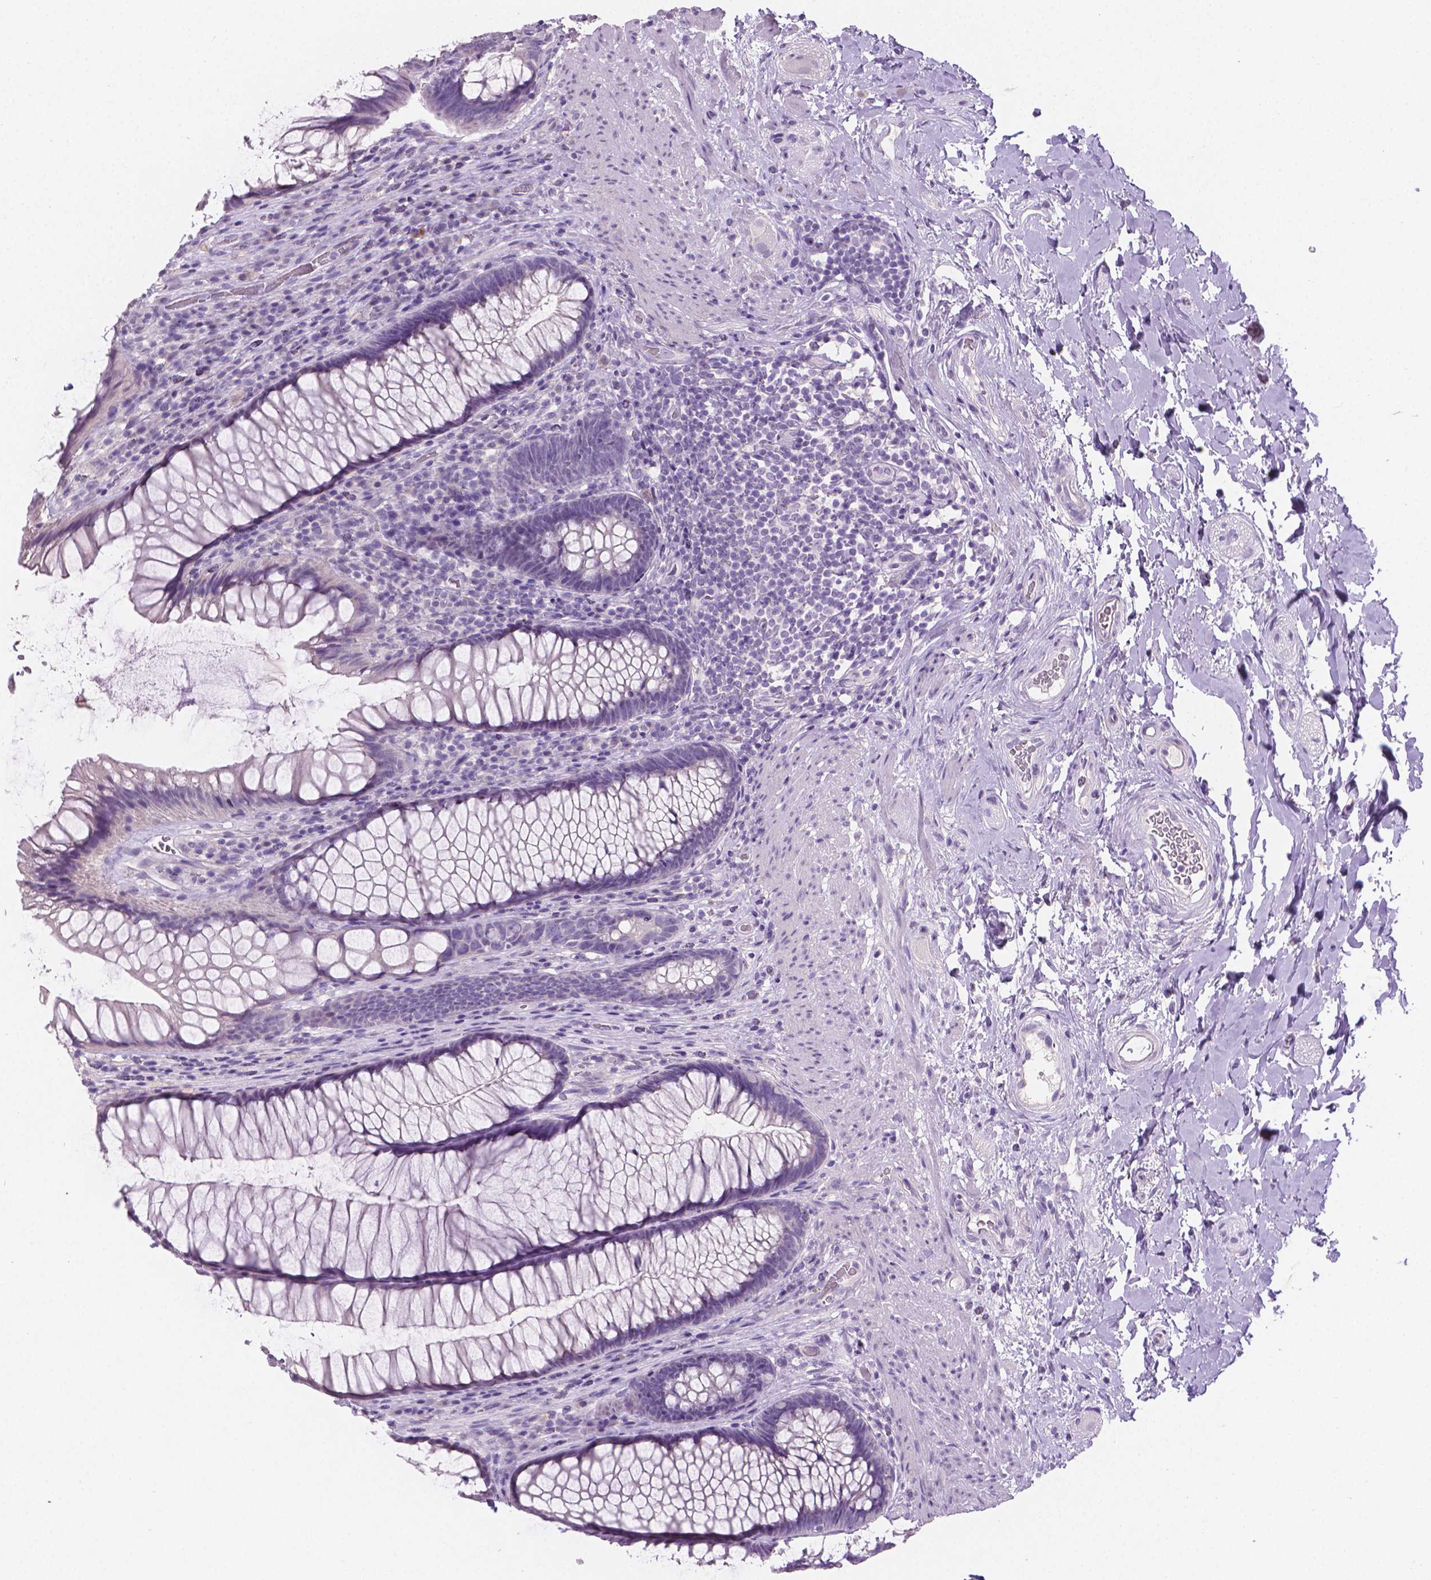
{"staining": {"intensity": "negative", "quantity": "none", "location": "none"}, "tissue": "rectum", "cell_type": "Glandular cells", "image_type": "normal", "snomed": [{"axis": "morphology", "description": "Normal tissue, NOS"}, {"axis": "topography", "description": "Smooth muscle"}, {"axis": "topography", "description": "Rectum"}], "caption": "An immunohistochemistry (IHC) photomicrograph of normal rectum is shown. There is no staining in glandular cells of rectum. The staining is performed using DAB brown chromogen with nuclei counter-stained in using hematoxylin.", "gene": "TNNI2", "patient": {"sex": "male", "age": 53}}